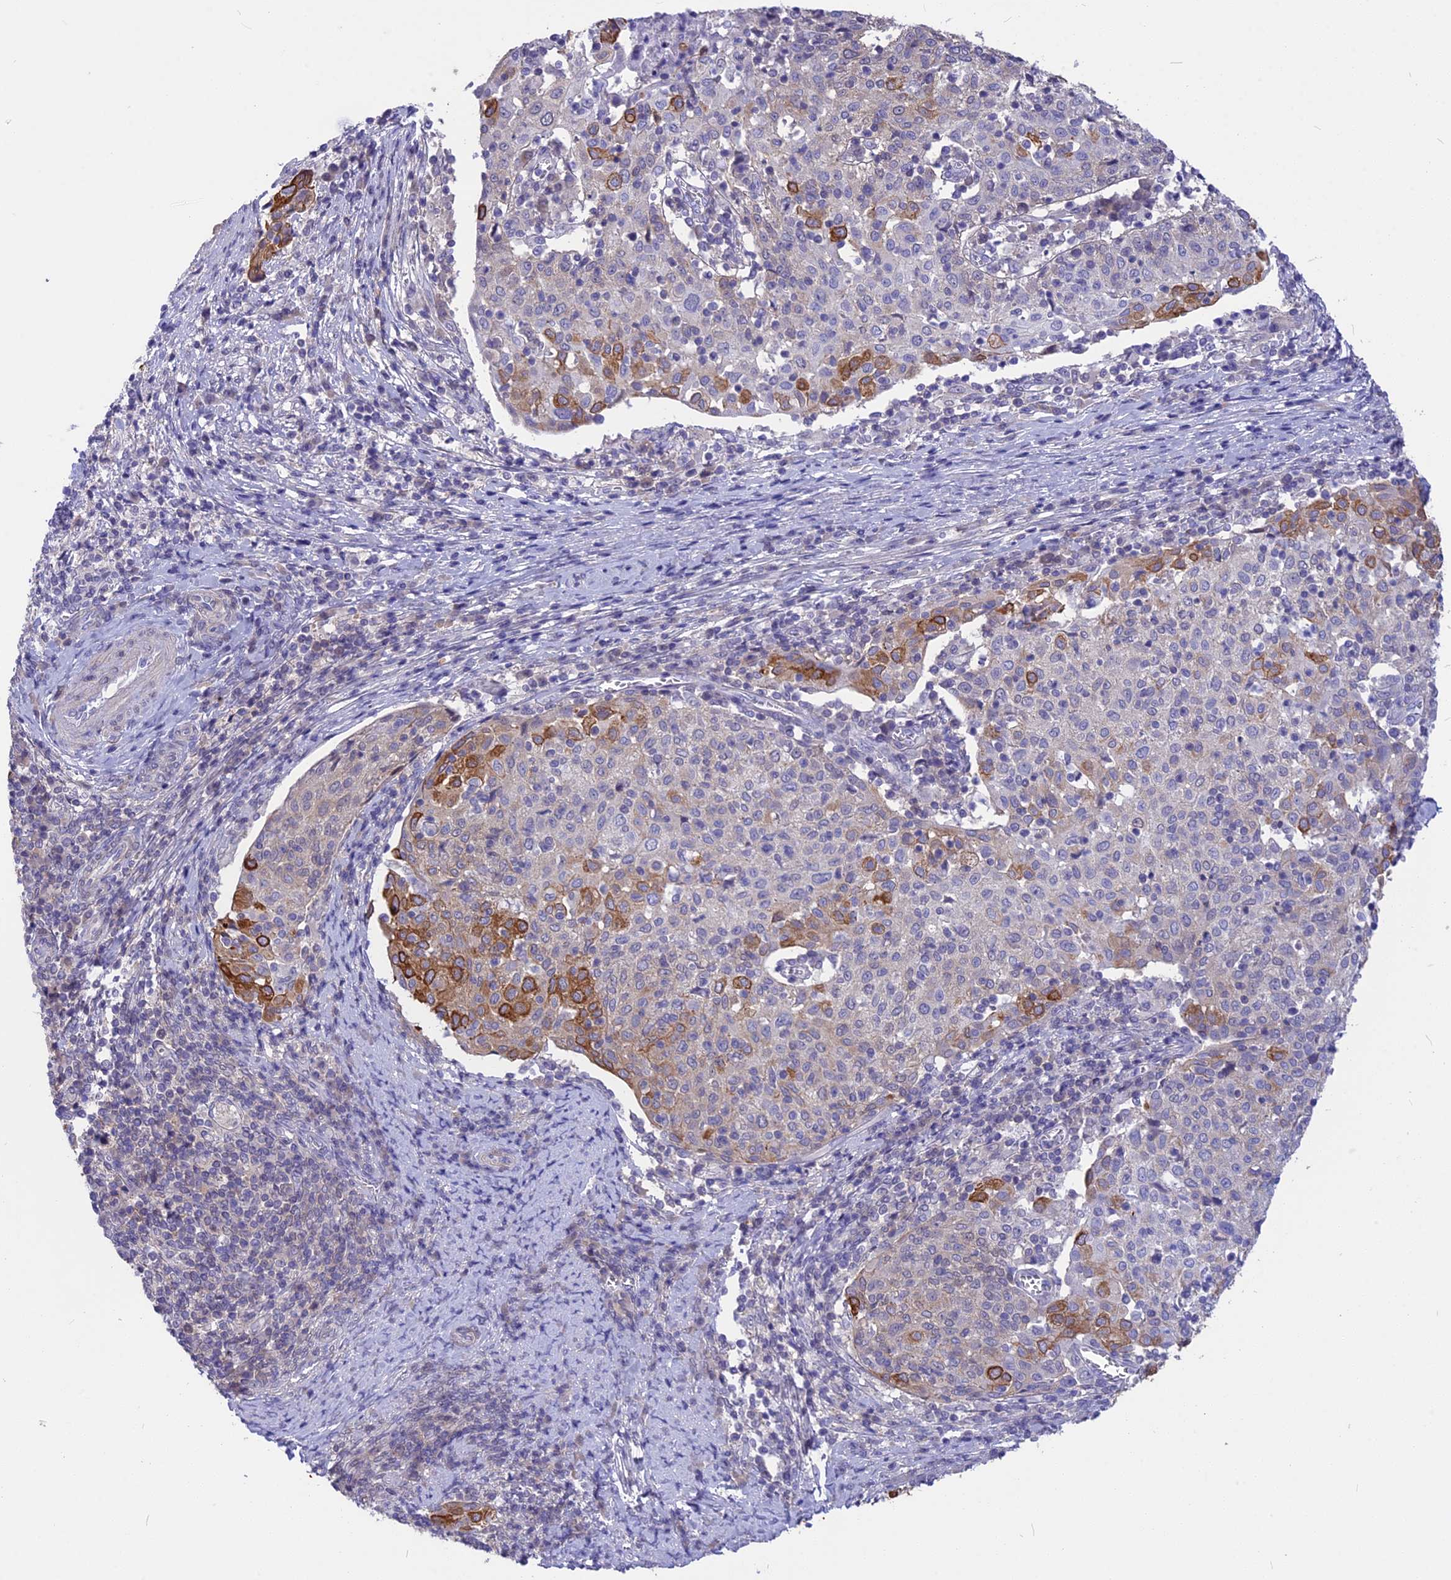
{"staining": {"intensity": "moderate", "quantity": "<25%", "location": "cytoplasmic/membranous"}, "tissue": "cervical cancer", "cell_type": "Tumor cells", "image_type": "cancer", "snomed": [{"axis": "morphology", "description": "Squamous cell carcinoma, NOS"}, {"axis": "topography", "description": "Cervix"}], "caption": "Tumor cells exhibit low levels of moderate cytoplasmic/membranous positivity in about <25% of cells in cervical cancer (squamous cell carcinoma). (IHC, brightfield microscopy, high magnification).", "gene": "STUB1", "patient": {"sex": "female", "age": 52}}